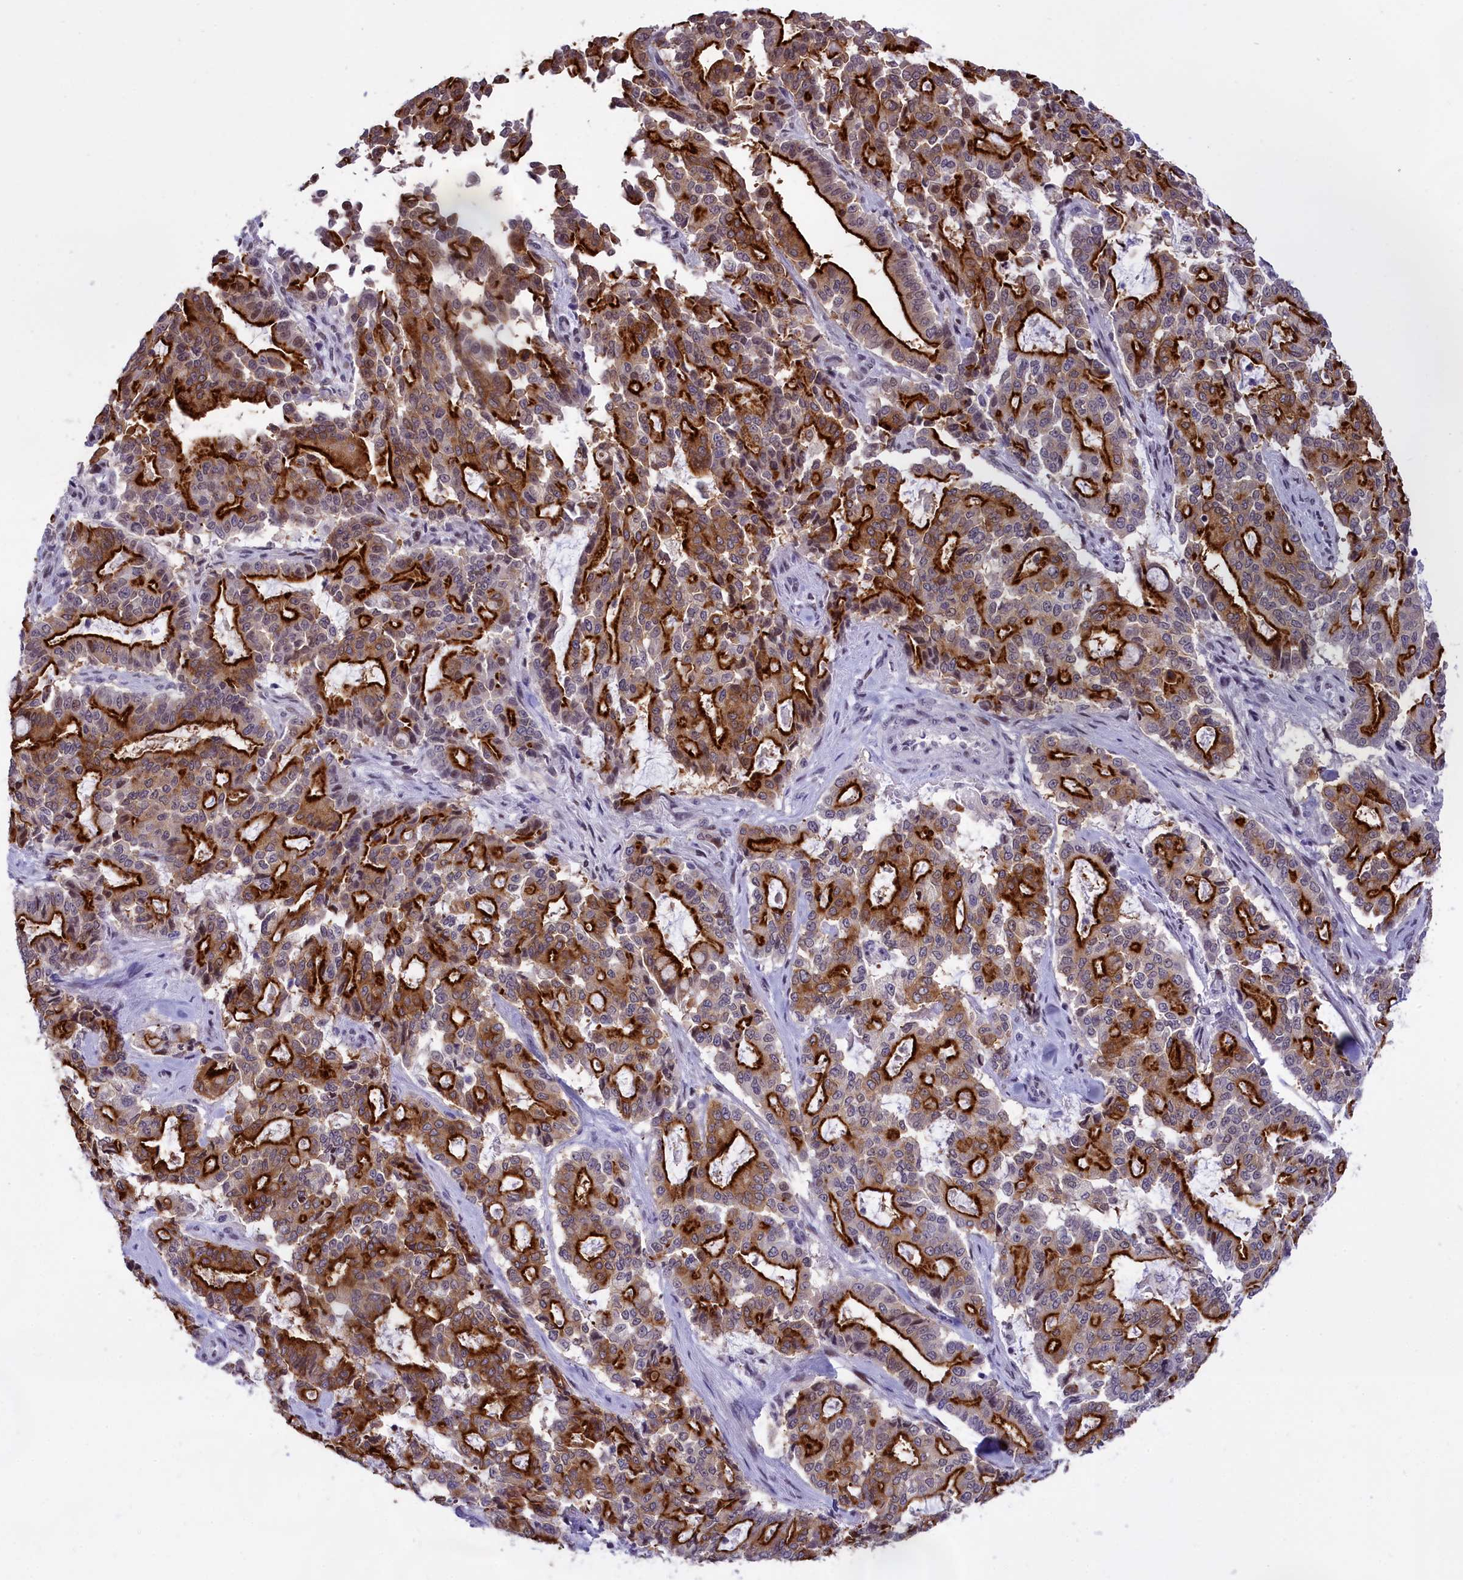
{"staining": {"intensity": "strong", "quantity": ">75%", "location": "cytoplasmic/membranous"}, "tissue": "pancreatic cancer", "cell_type": "Tumor cells", "image_type": "cancer", "snomed": [{"axis": "morphology", "description": "Adenocarcinoma, NOS"}, {"axis": "topography", "description": "Pancreas"}], "caption": "IHC image of pancreatic cancer stained for a protein (brown), which reveals high levels of strong cytoplasmic/membranous expression in about >75% of tumor cells.", "gene": "SPIRE2", "patient": {"sex": "male", "age": 63}}